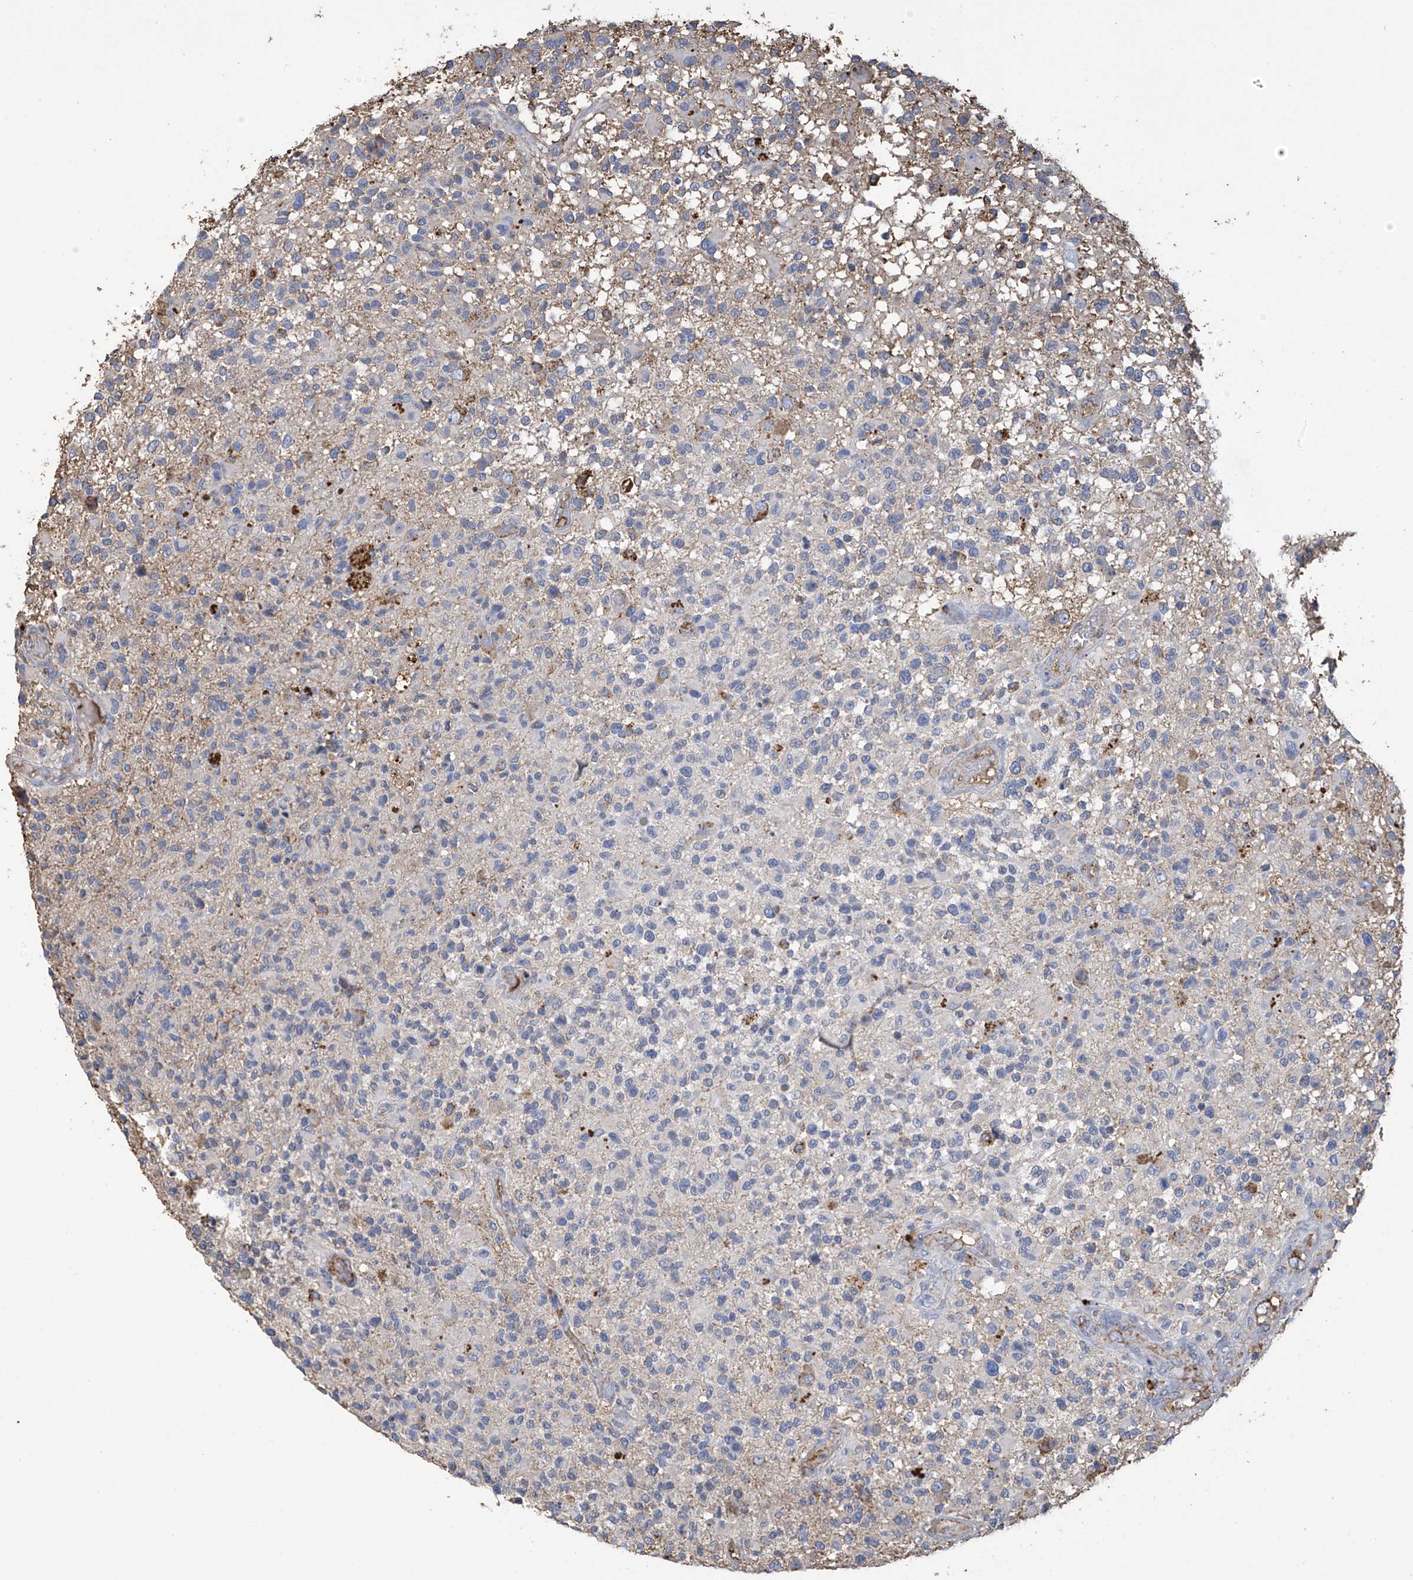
{"staining": {"intensity": "negative", "quantity": "none", "location": "none"}, "tissue": "glioma", "cell_type": "Tumor cells", "image_type": "cancer", "snomed": [{"axis": "morphology", "description": "Glioma, malignant, High grade"}, {"axis": "morphology", "description": "Glioblastoma, NOS"}, {"axis": "topography", "description": "Brain"}], "caption": "Tumor cells are negative for brown protein staining in malignant high-grade glioma.", "gene": "OGT", "patient": {"sex": "male", "age": 60}}